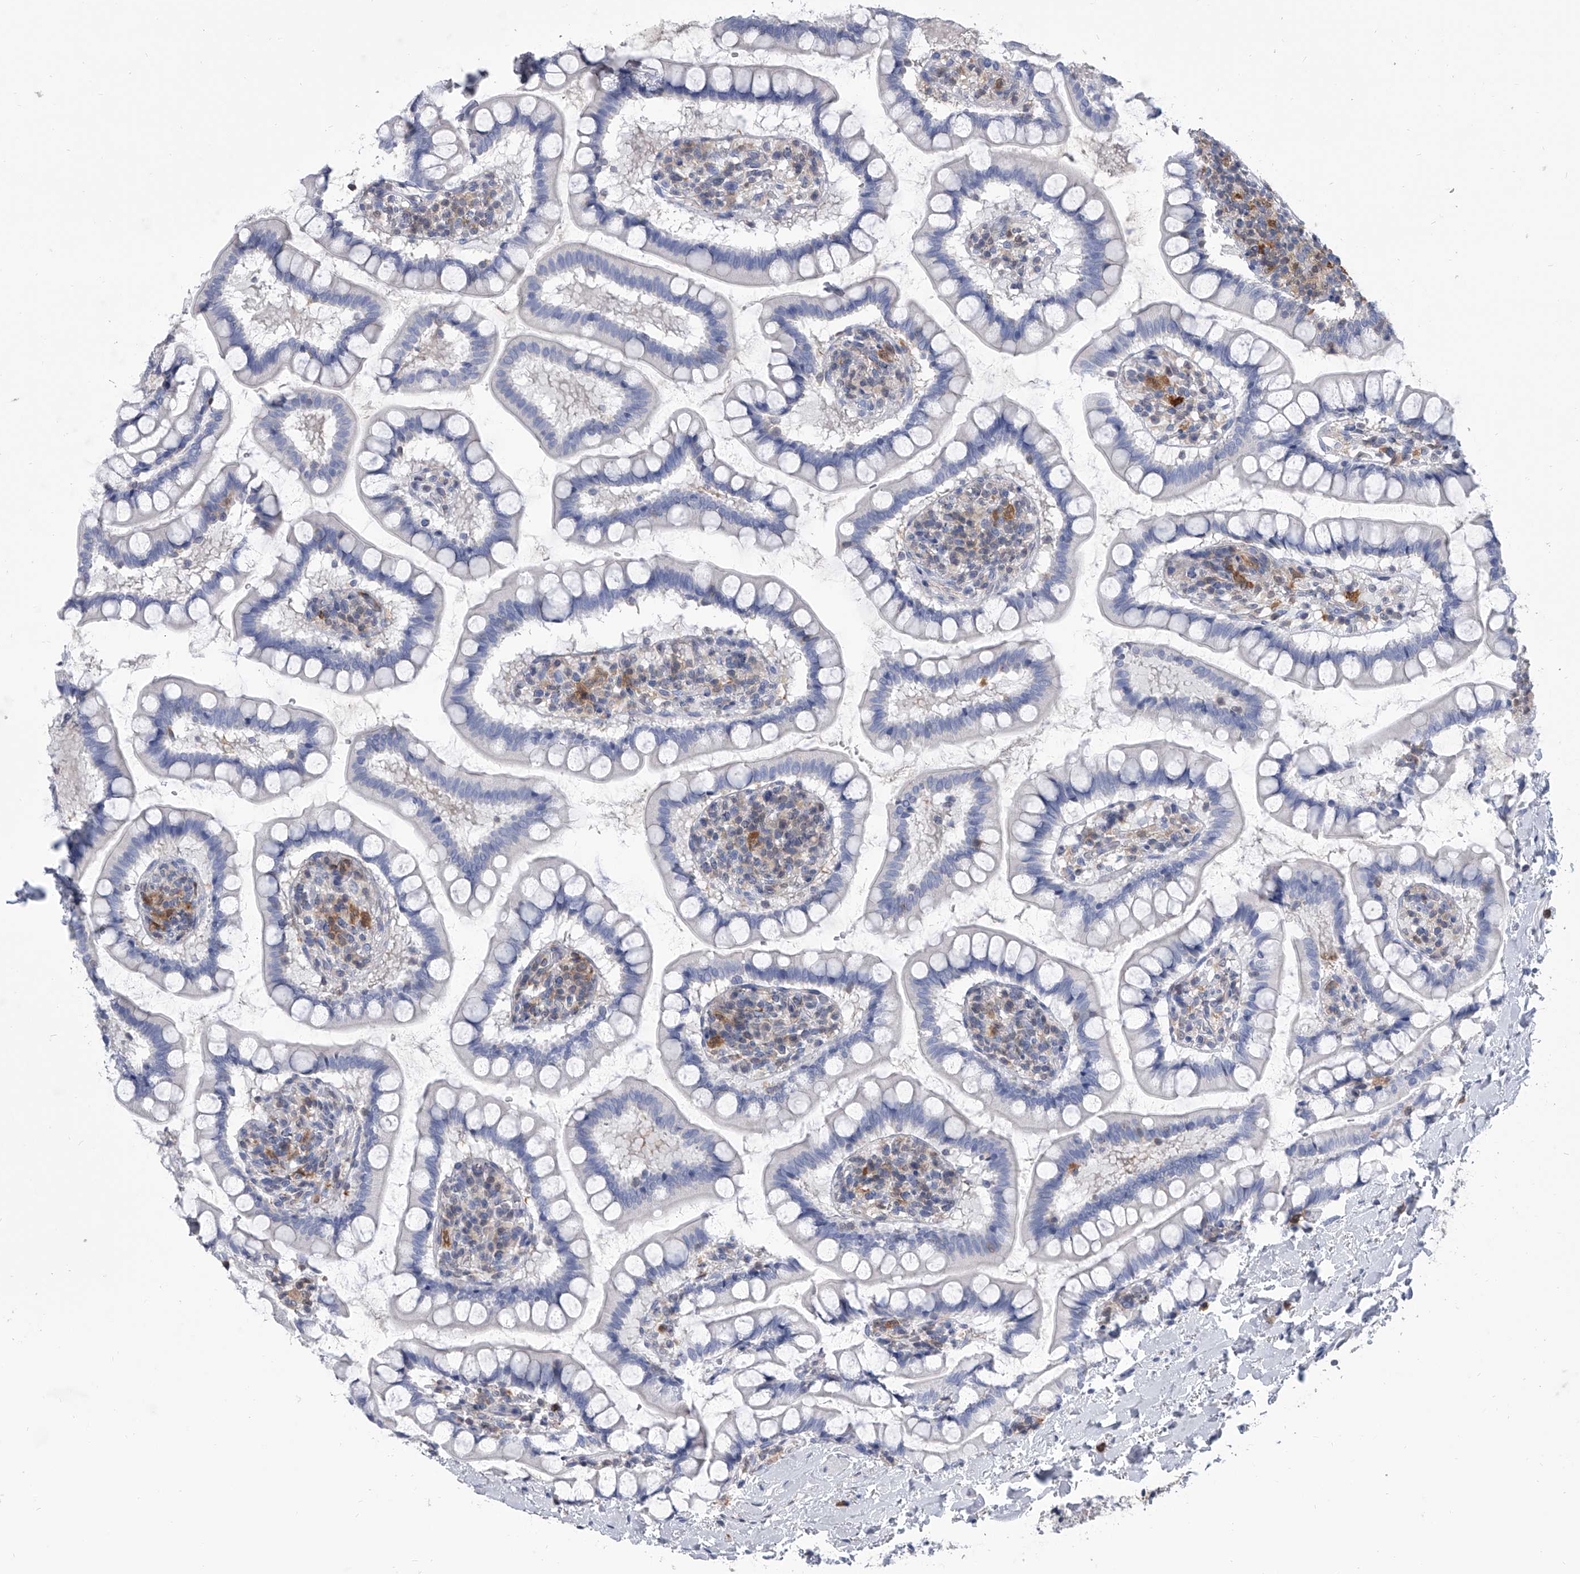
{"staining": {"intensity": "negative", "quantity": "none", "location": "none"}, "tissue": "small intestine", "cell_type": "Glandular cells", "image_type": "normal", "snomed": [{"axis": "morphology", "description": "Normal tissue, NOS"}, {"axis": "topography", "description": "Small intestine"}], "caption": "IHC micrograph of unremarkable small intestine stained for a protein (brown), which displays no expression in glandular cells. The staining is performed using DAB brown chromogen with nuclei counter-stained in using hematoxylin.", "gene": "SERPINB9", "patient": {"sex": "female", "age": 84}}